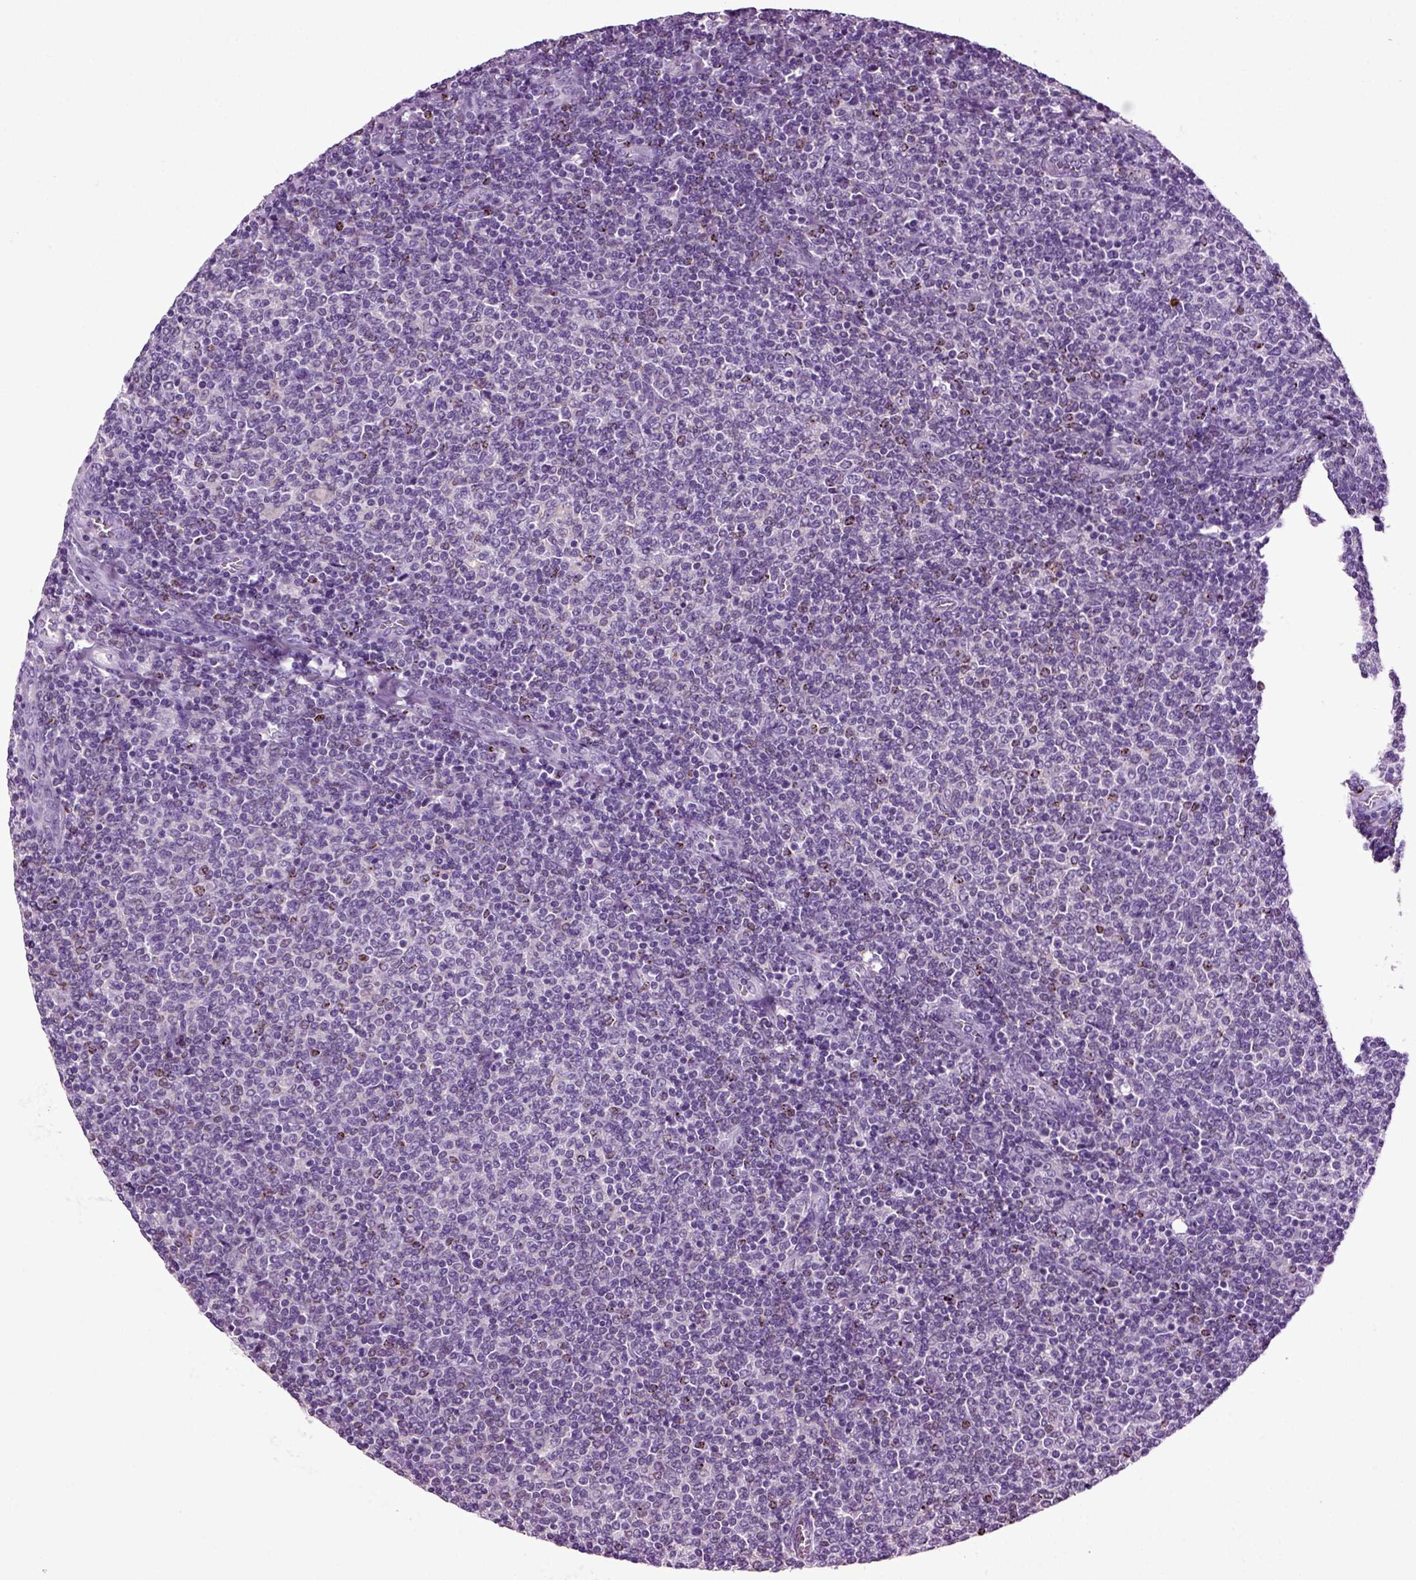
{"staining": {"intensity": "negative", "quantity": "none", "location": "none"}, "tissue": "lymphoma", "cell_type": "Tumor cells", "image_type": "cancer", "snomed": [{"axis": "morphology", "description": "Malignant lymphoma, non-Hodgkin's type, Low grade"}, {"axis": "topography", "description": "Lymph node"}], "caption": "Tumor cells show no significant staining in lymphoma. (Stains: DAB (3,3'-diaminobenzidine) IHC with hematoxylin counter stain, Microscopy: brightfield microscopy at high magnification).", "gene": "DNAH10", "patient": {"sex": "male", "age": 52}}